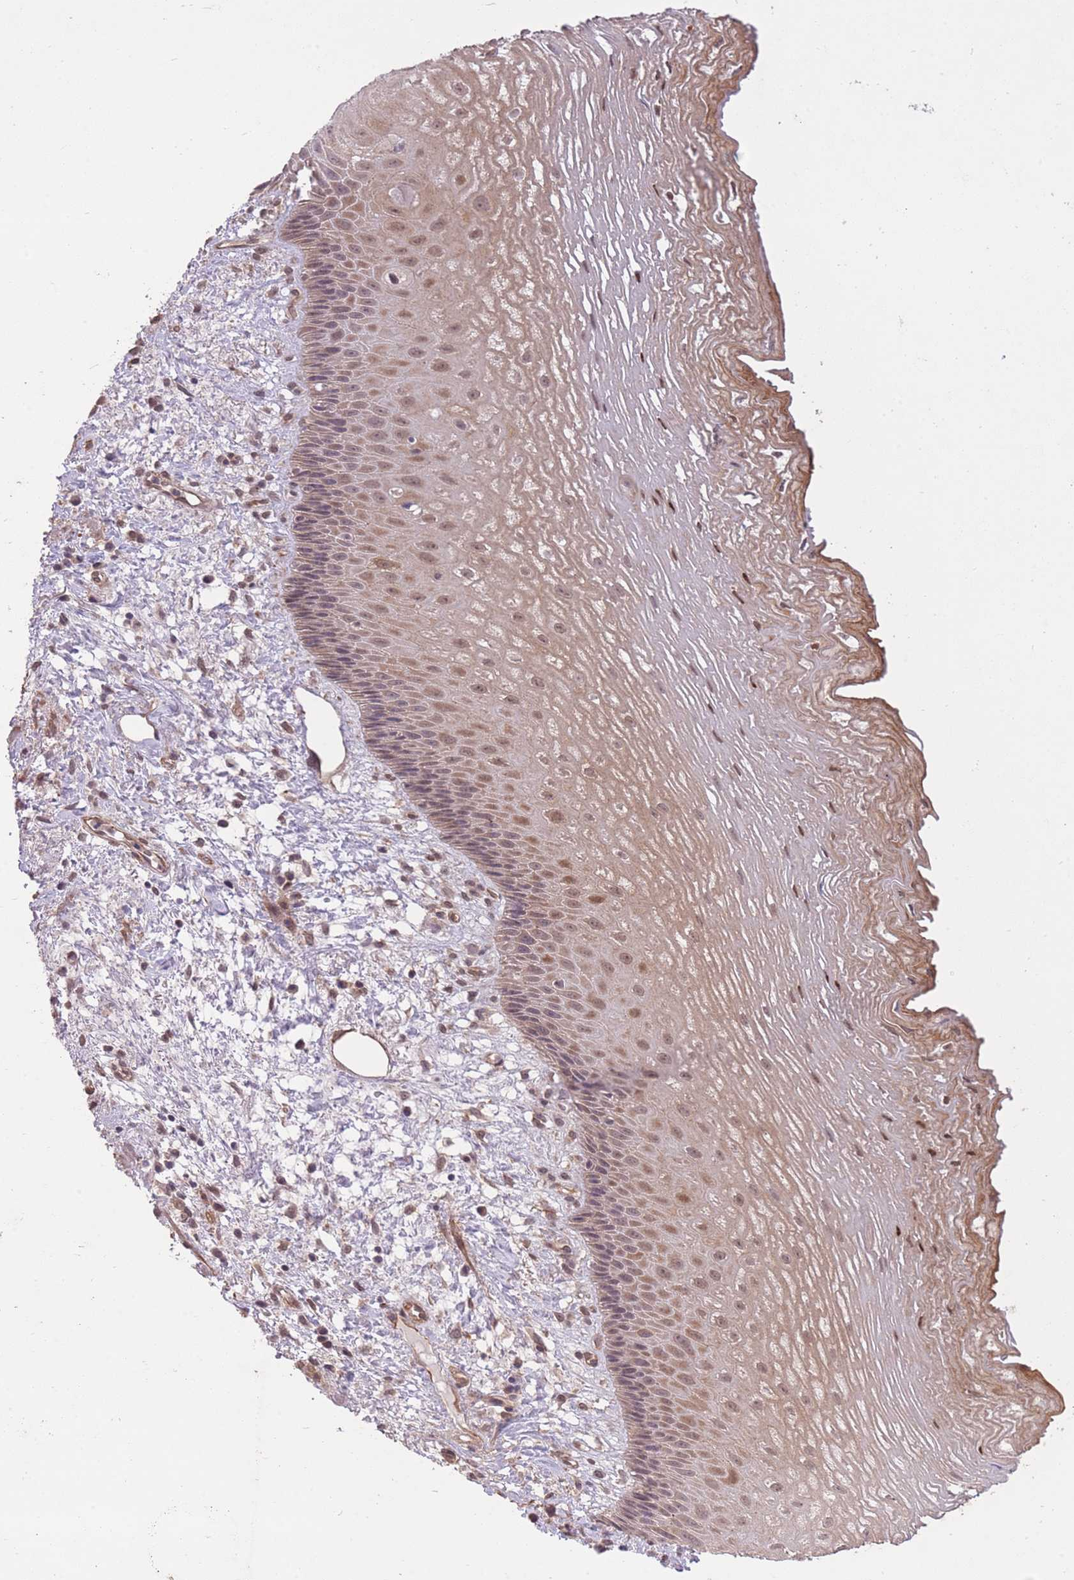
{"staining": {"intensity": "moderate", "quantity": ">75%", "location": "cytoplasmic/membranous,nuclear"}, "tissue": "esophagus", "cell_type": "Squamous epithelial cells", "image_type": "normal", "snomed": [{"axis": "morphology", "description": "Normal tissue, NOS"}, {"axis": "topography", "description": "Esophagus"}], "caption": "Brown immunohistochemical staining in benign esophagus demonstrates moderate cytoplasmic/membranous,nuclear staining in about >75% of squamous epithelial cells.", "gene": "ELOA2", "patient": {"sex": "male", "age": 60}}